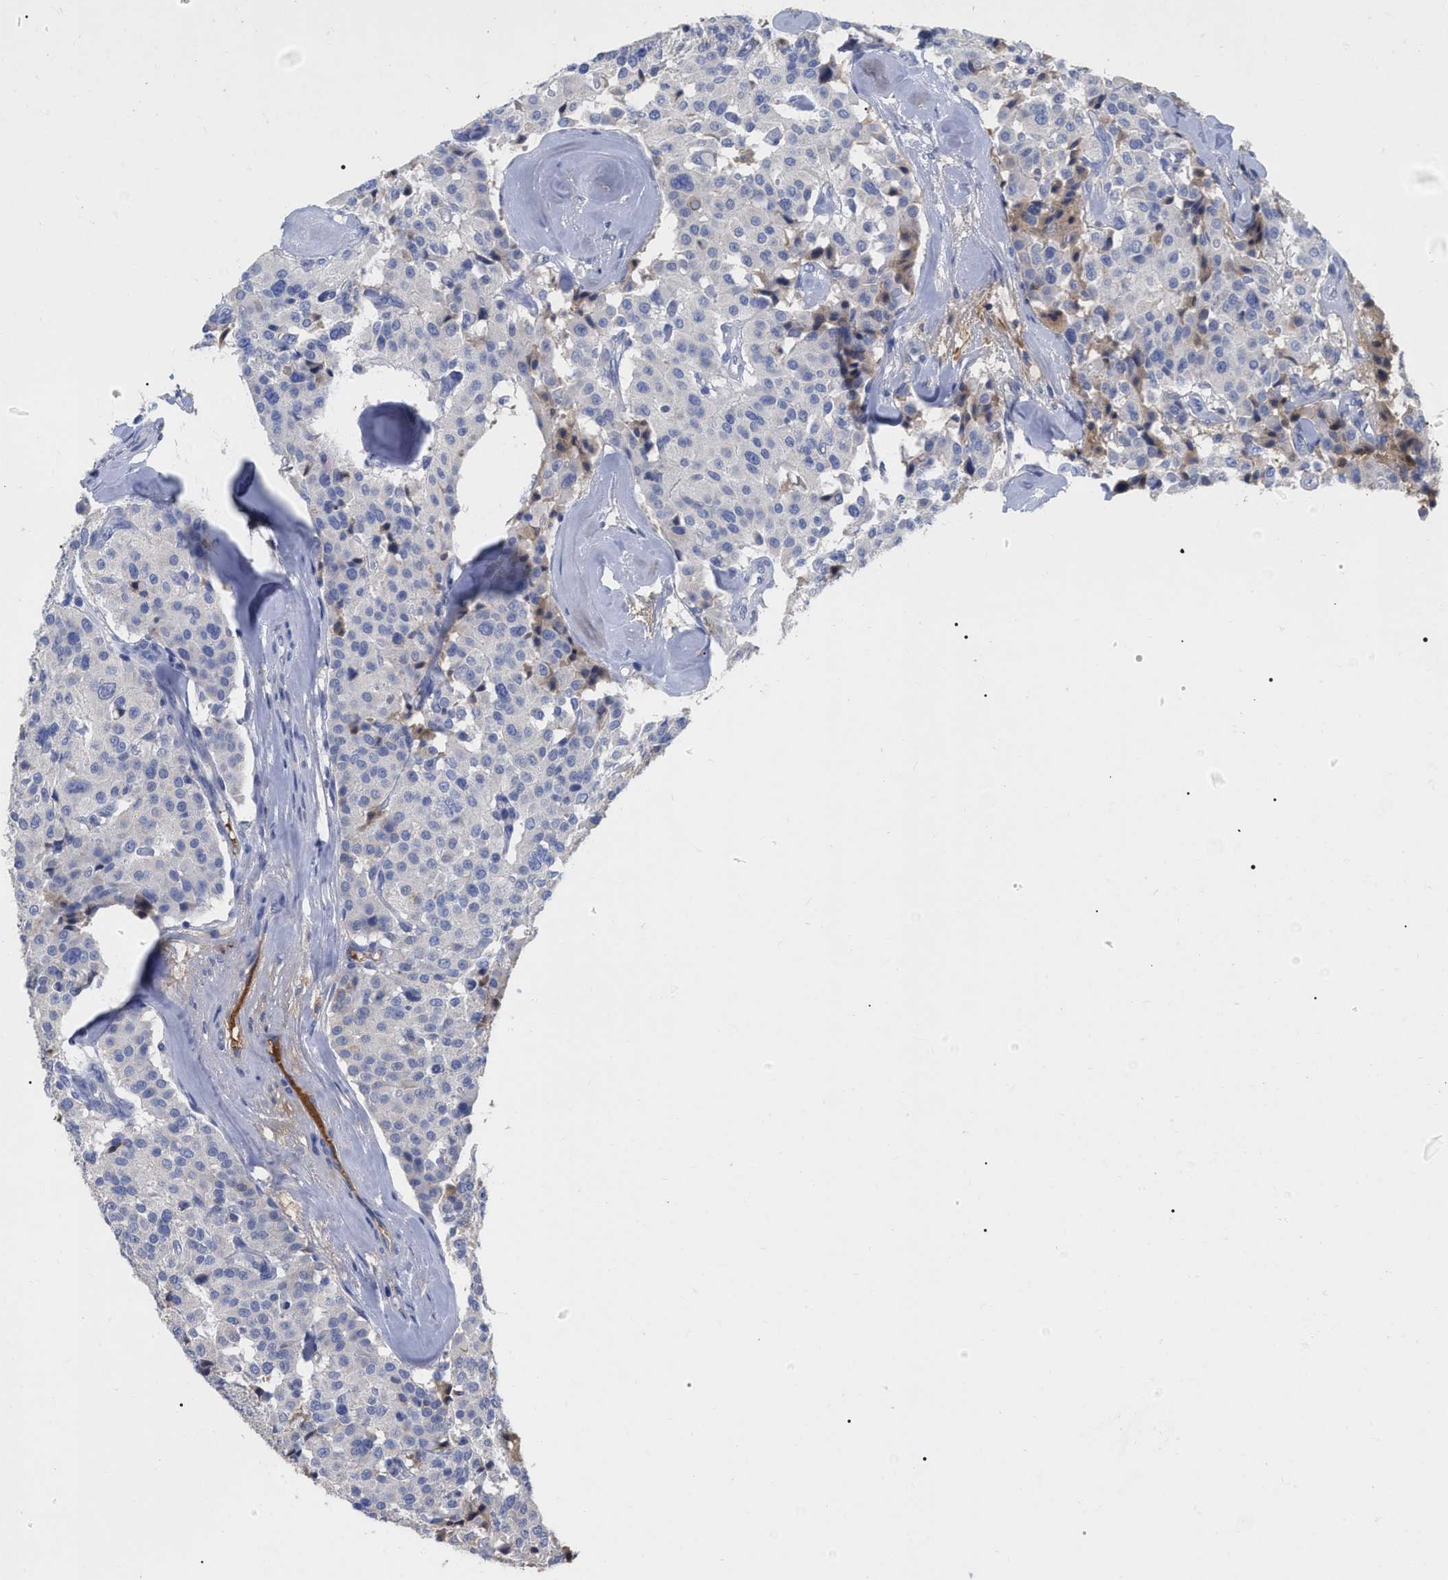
{"staining": {"intensity": "negative", "quantity": "none", "location": "none"}, "tissue": "carcinoid", "cell_type": "Tumor cells", "image_type": "cancer", "snomed": [{"axis": "morphology", "description": "Carcinoid, malignant, NOS"}, {"axis": "topography", "description": "Lung"}], "caption": "This is an immunohistochemistry (IHC) photomicrograph of human carcinoid. There is no staining in tumor cells.", "gene": "IGHV5-51", "patient": {"sex": "male", "age": 30}}